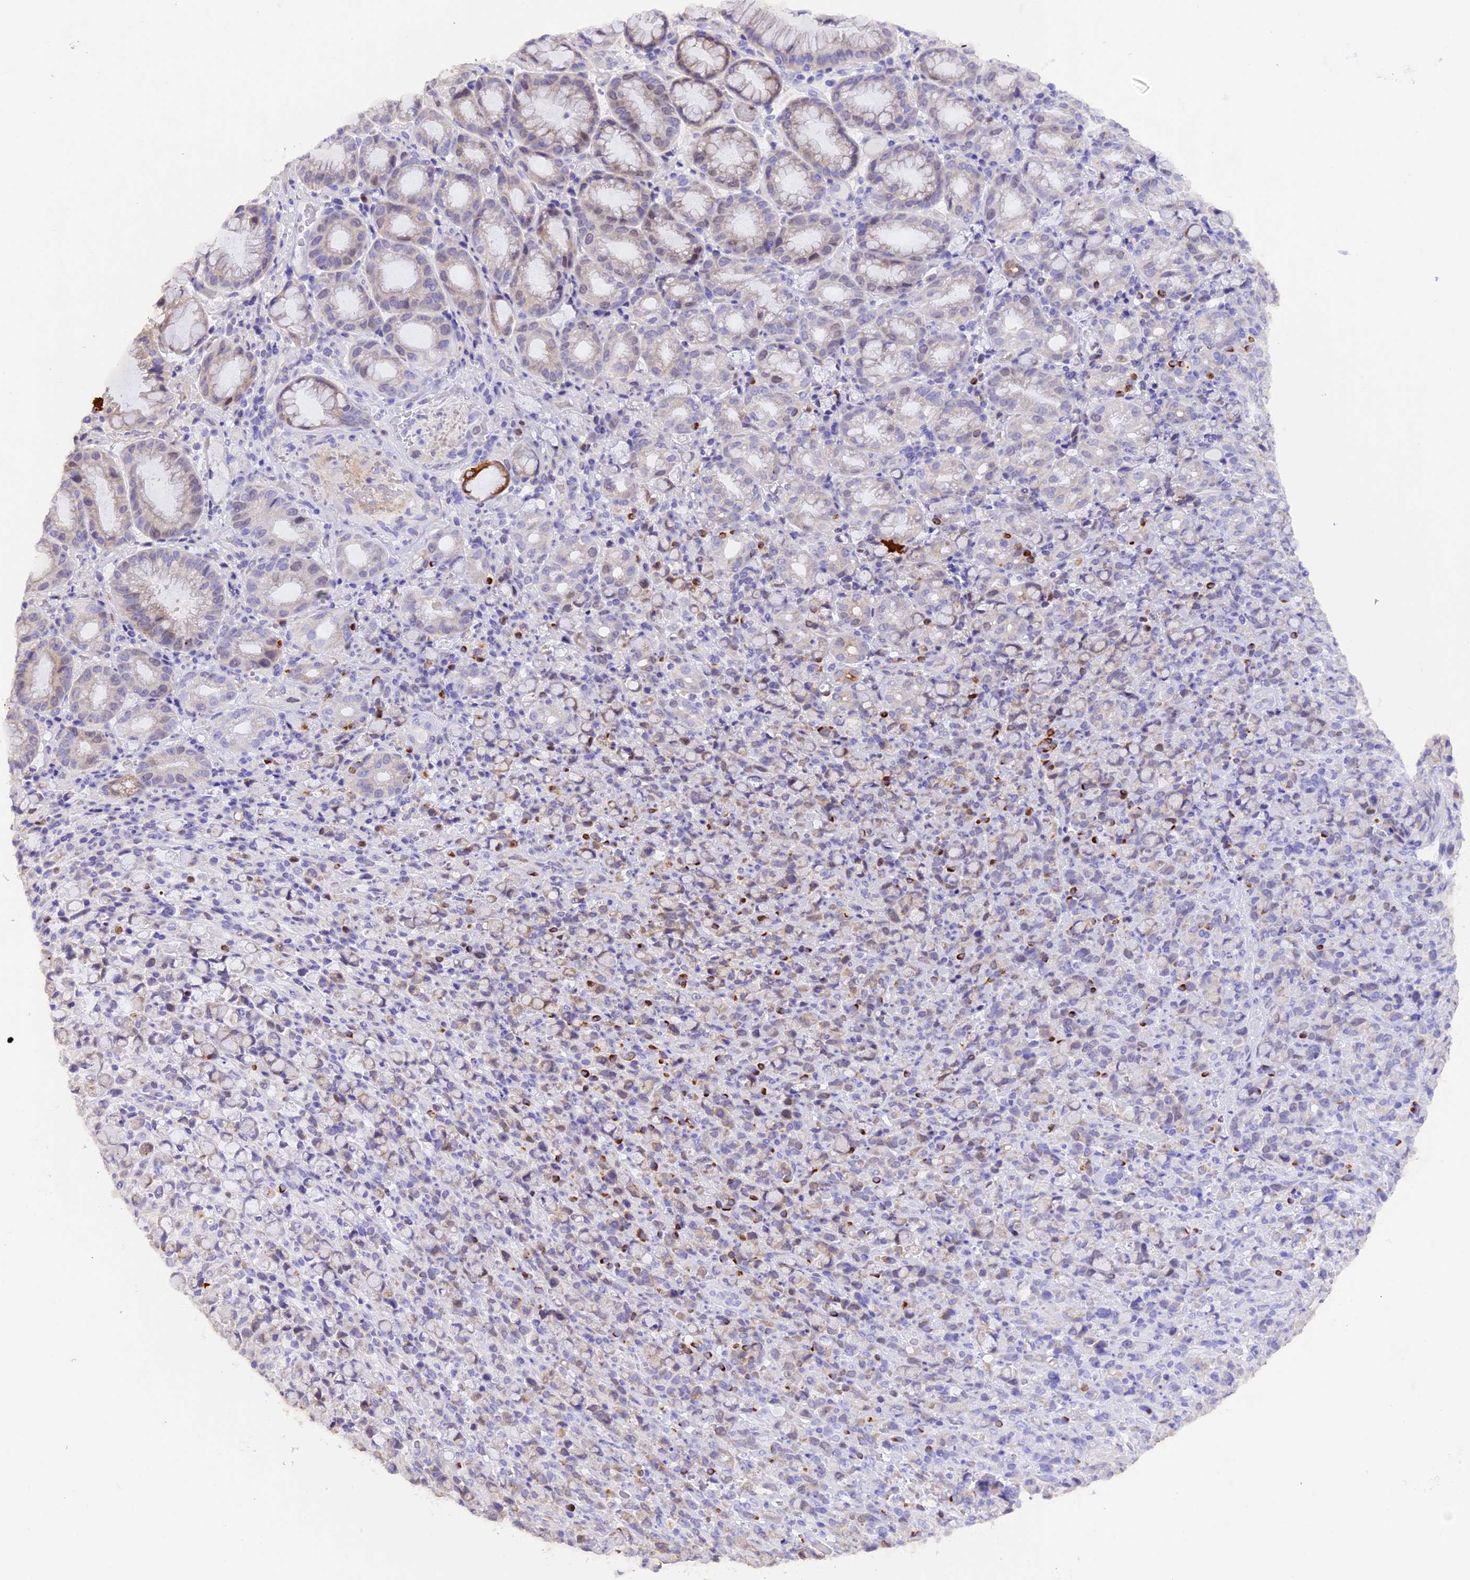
{"staining": {"intensity": "weak", "quantity": "<25%", "location": "cytoplasmic/membranous"}, "tissue": "stomach cancer", "cell_type": "Tumor cells", "image_type": "cancer", "snomed": [{"axis": "morphology", "description": "Normal tissue, NOS"}, {"axis": "morphology", "description": "Adenocarcinoma, NOS"}, {"axis": "topography", "description": "Stomach"}], "caption": "The image displays no staining of tumor cells in adenocarcinoma (stomach). Nuclei are stained in blue.", "gene": "PKIA", "patient": {"sex": "female", "age": 79}}